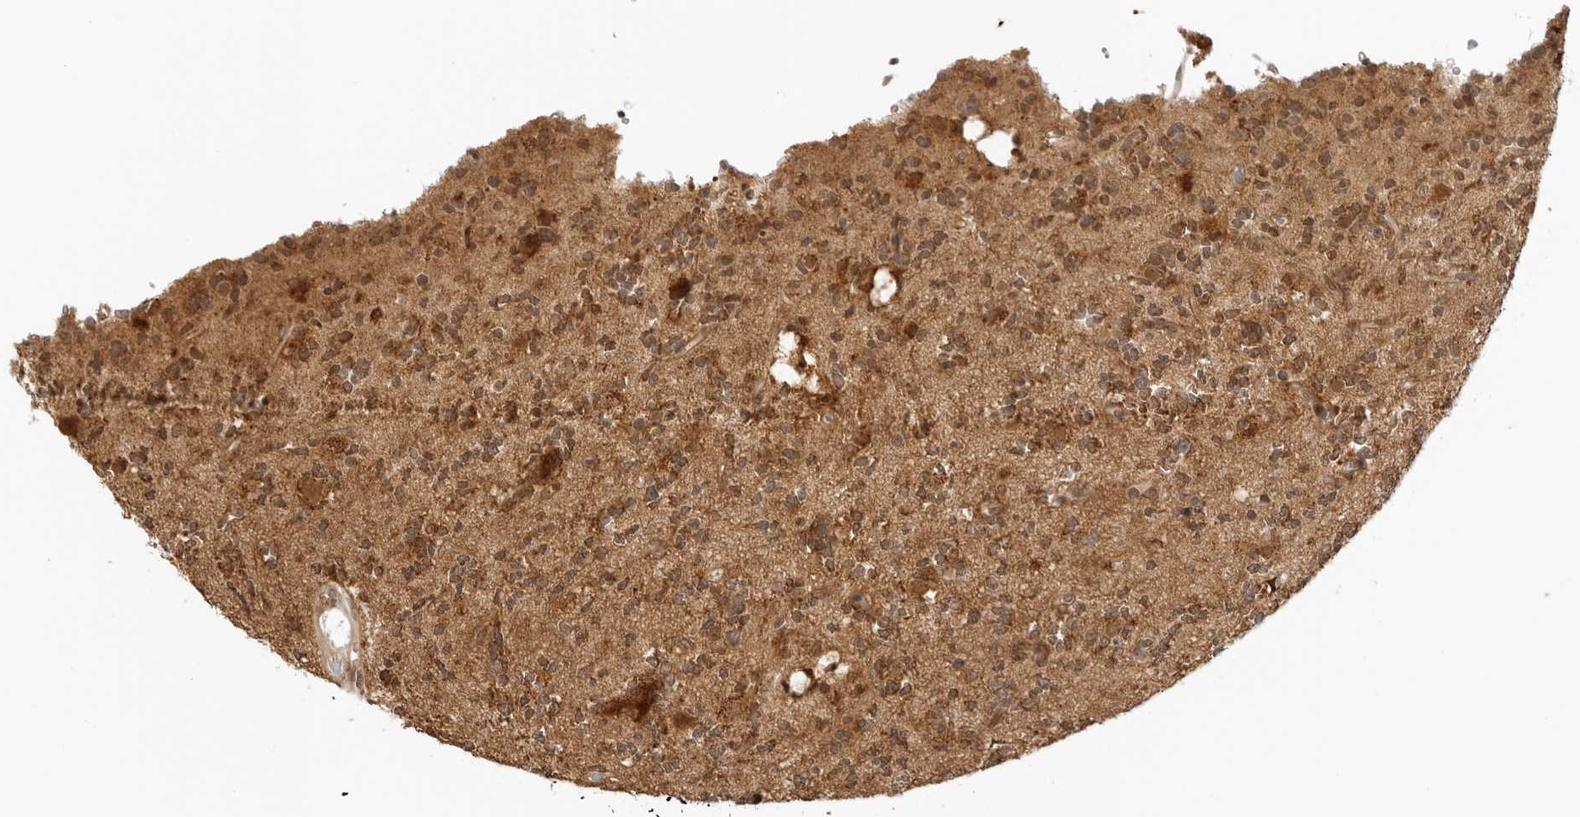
{"staining": {"intensity": "moderate", "quantity": ">75%", "location": "cytoplasmic/membranous"}, "tissue": "glioma", "cell_type": "Tumor cells", "image_type": "cancer", "snomed": [{"axis": "morphology", "description": "Glioma, malignant, High grade"}, {"axis": "topography", "description": "Brain"}], "caption": "Immunohistochemistry (IHC) (DAB) staining of glioma displays moderate cytoplasmic/membranous protein staining in about >75% of tumor cells.", "gene": "RC3H1", "patient": {"sex": "female", "age": 62}}